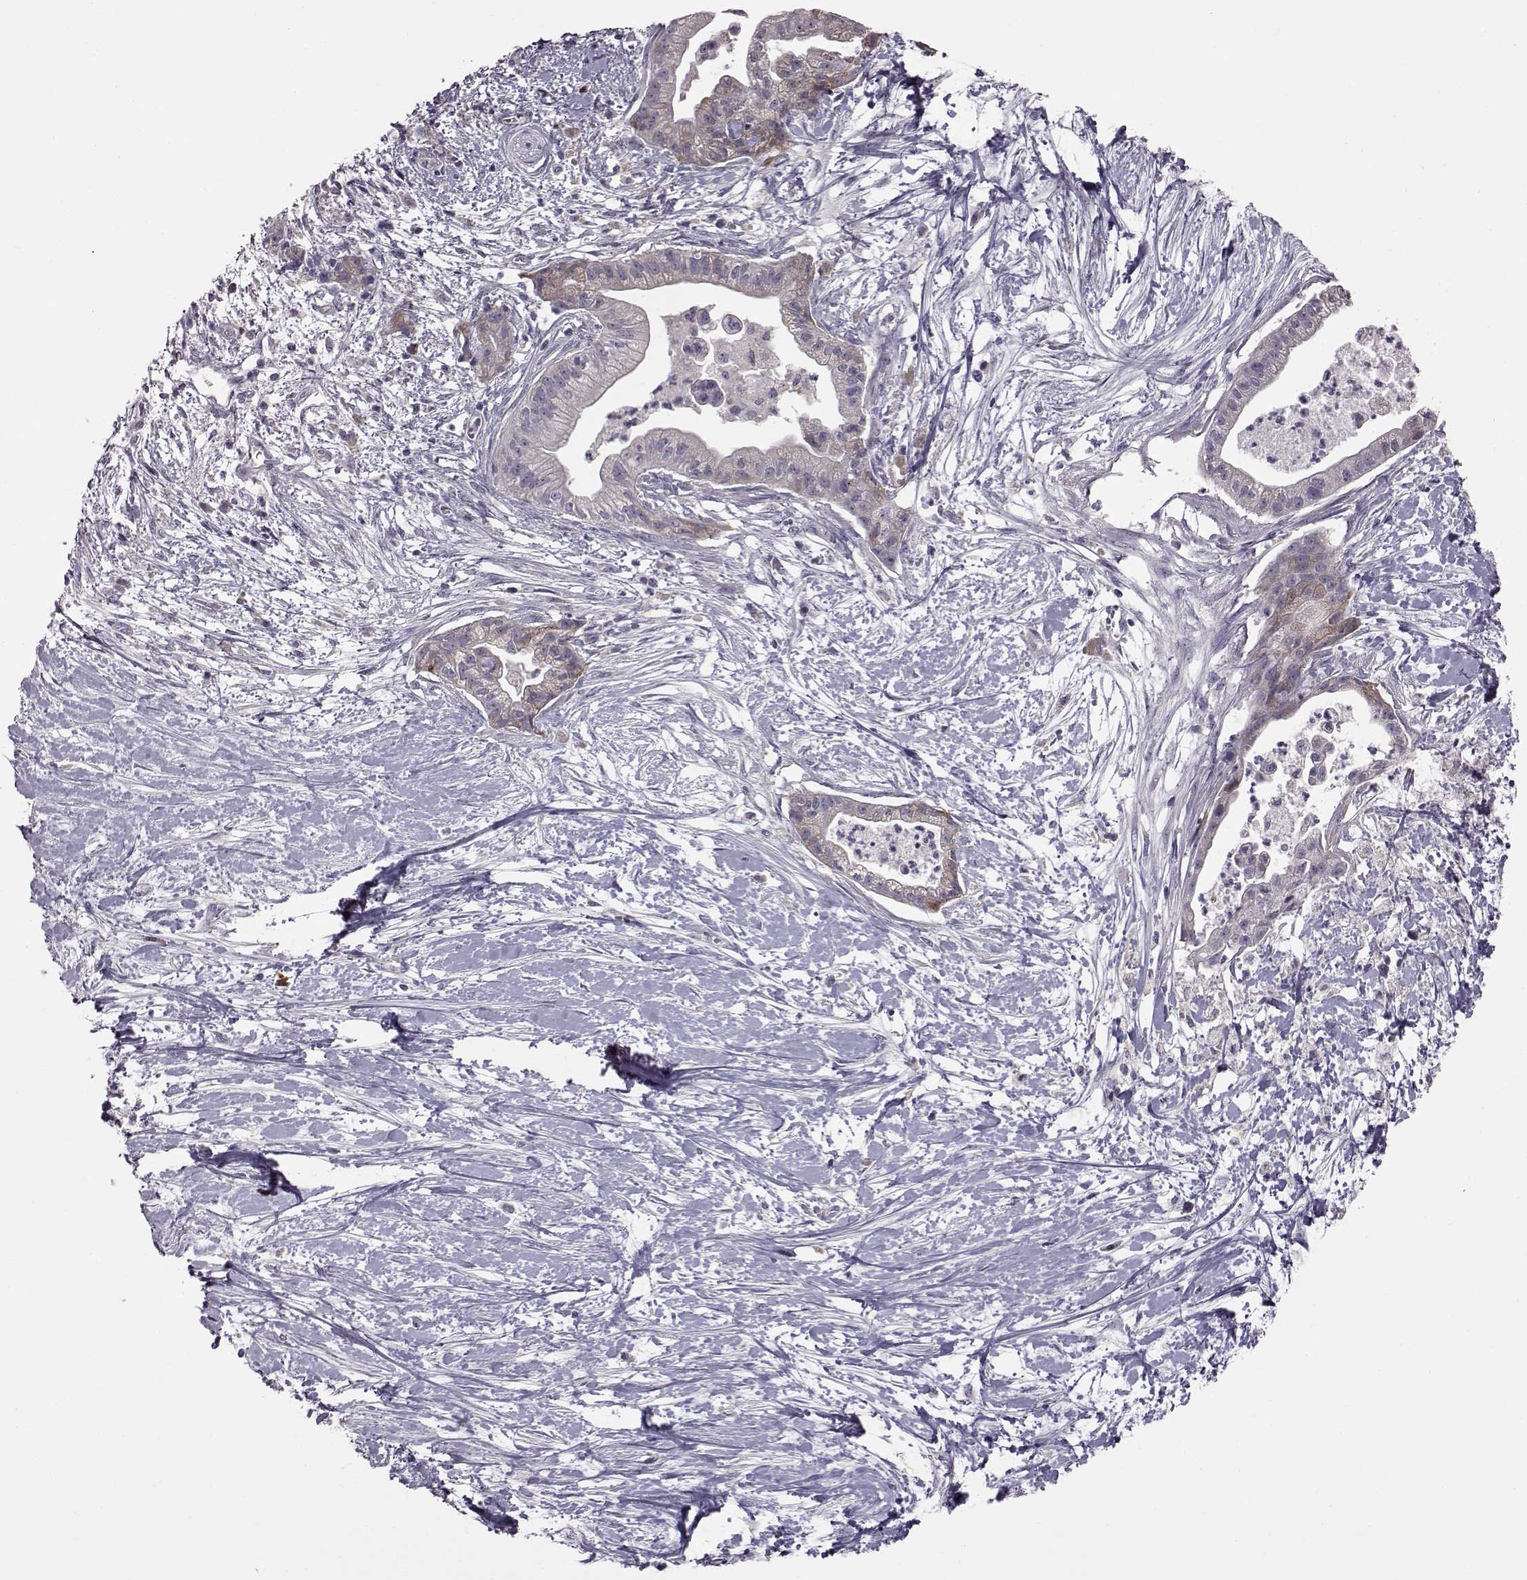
{"staining": {"intensity": "negative", "quantity": "none", "location": "none"}, "tissue": "pancreatic cancer", "cell_type": "Tumor cells", "image_type": "cancer", "snomed": [{"axis": "morphology", "description": "Normal tissue, NOS"}, {"axis": "morphology", "description": "Adenocarcinoma, NOS"}, {"axis": "topography", "description": "Lymph node"}, {"axis": "topography", "description": "Pancreas"}], "caption": "Image shows no significant protein expression in tumor cells of adenocarcinoma (pancreatic).", "gene": "ADGRG2", "patient": {"sex": "female", "age": 58}}